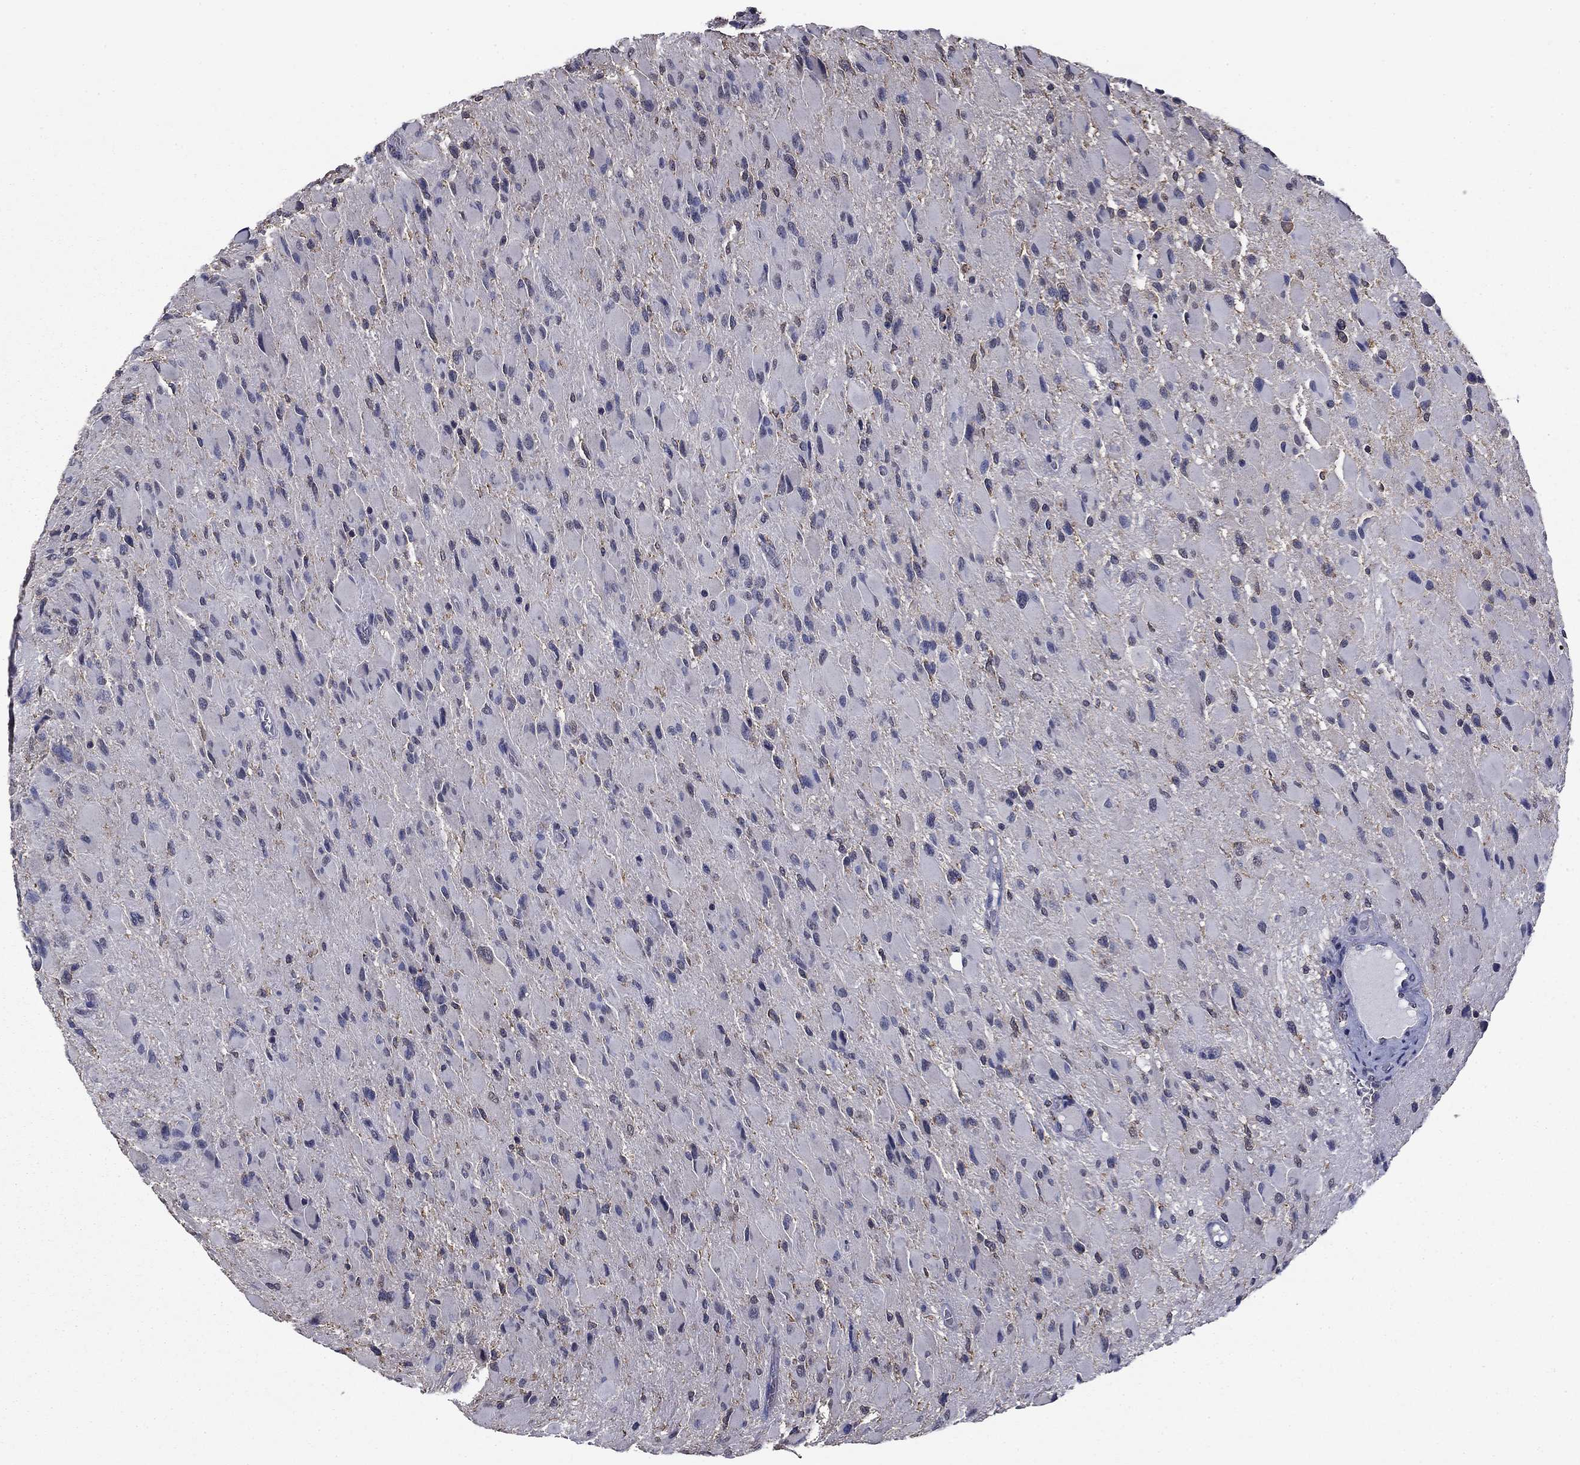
{"staining": {"intensity": "negative", "quantity": "none", "location": "none"}, "tissue": "glioma", "cell_type": "Tumor cells", "image_type": "cancer", "snomed": [{"axis": "morphology", "description": "Glioma, malignant, High grade"}, {"axis": "topography", "description": "Cerebral cortex"}], "caption": "An IHC image of glioma is shown. There is no staining in tumor cells of glioma.", "gene": "MFAP3L", "patient": {"sex": "female", "age": 36}}